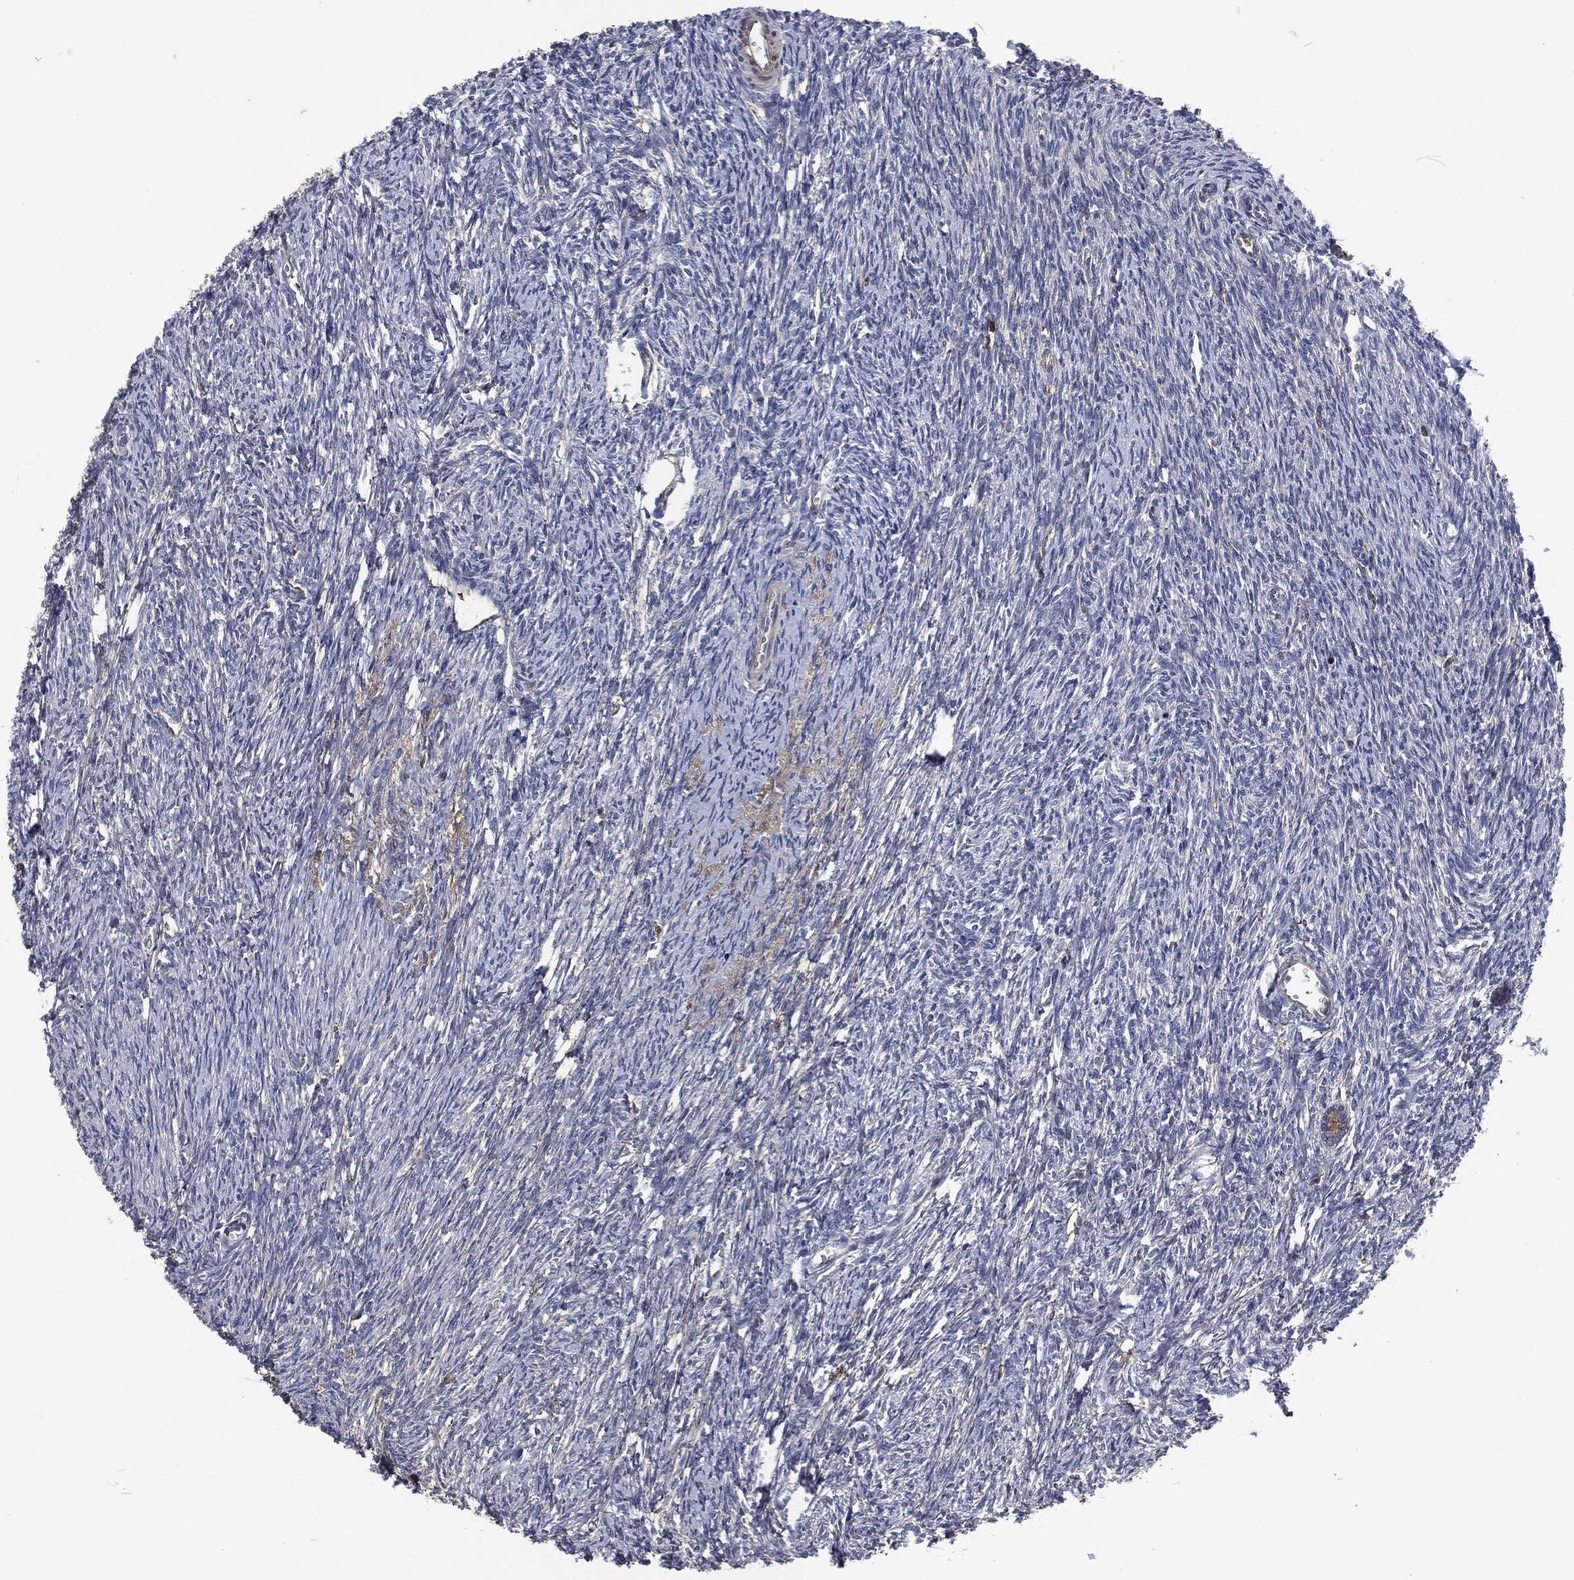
{"staining": {"intensity": "weak", "quantity": ">75%", "location": "cytoplasmic/membranous"}, "tissue": "ovary", "cell_type": "Follicle cells", "image_type": "normal", "snomed": [{"axis": "morphology", "description": "Normal tissue, NOS"}, {"axis": "topography", "description": "Fallopian tube"}, {"axis": "topography", "description": "Ovary"}], "caption": "IHC (DAB) staining of unremarkable human ovary shows weak cytoplasmic/membranous protein staining in about >75% of follicle cells. Using DAB (brown) and hematoxylin (blue) stains, captured at high magnification using brightfield microscopy.", "gene": "LGALS9", "patient": {"sex": "female", "age": 33}}